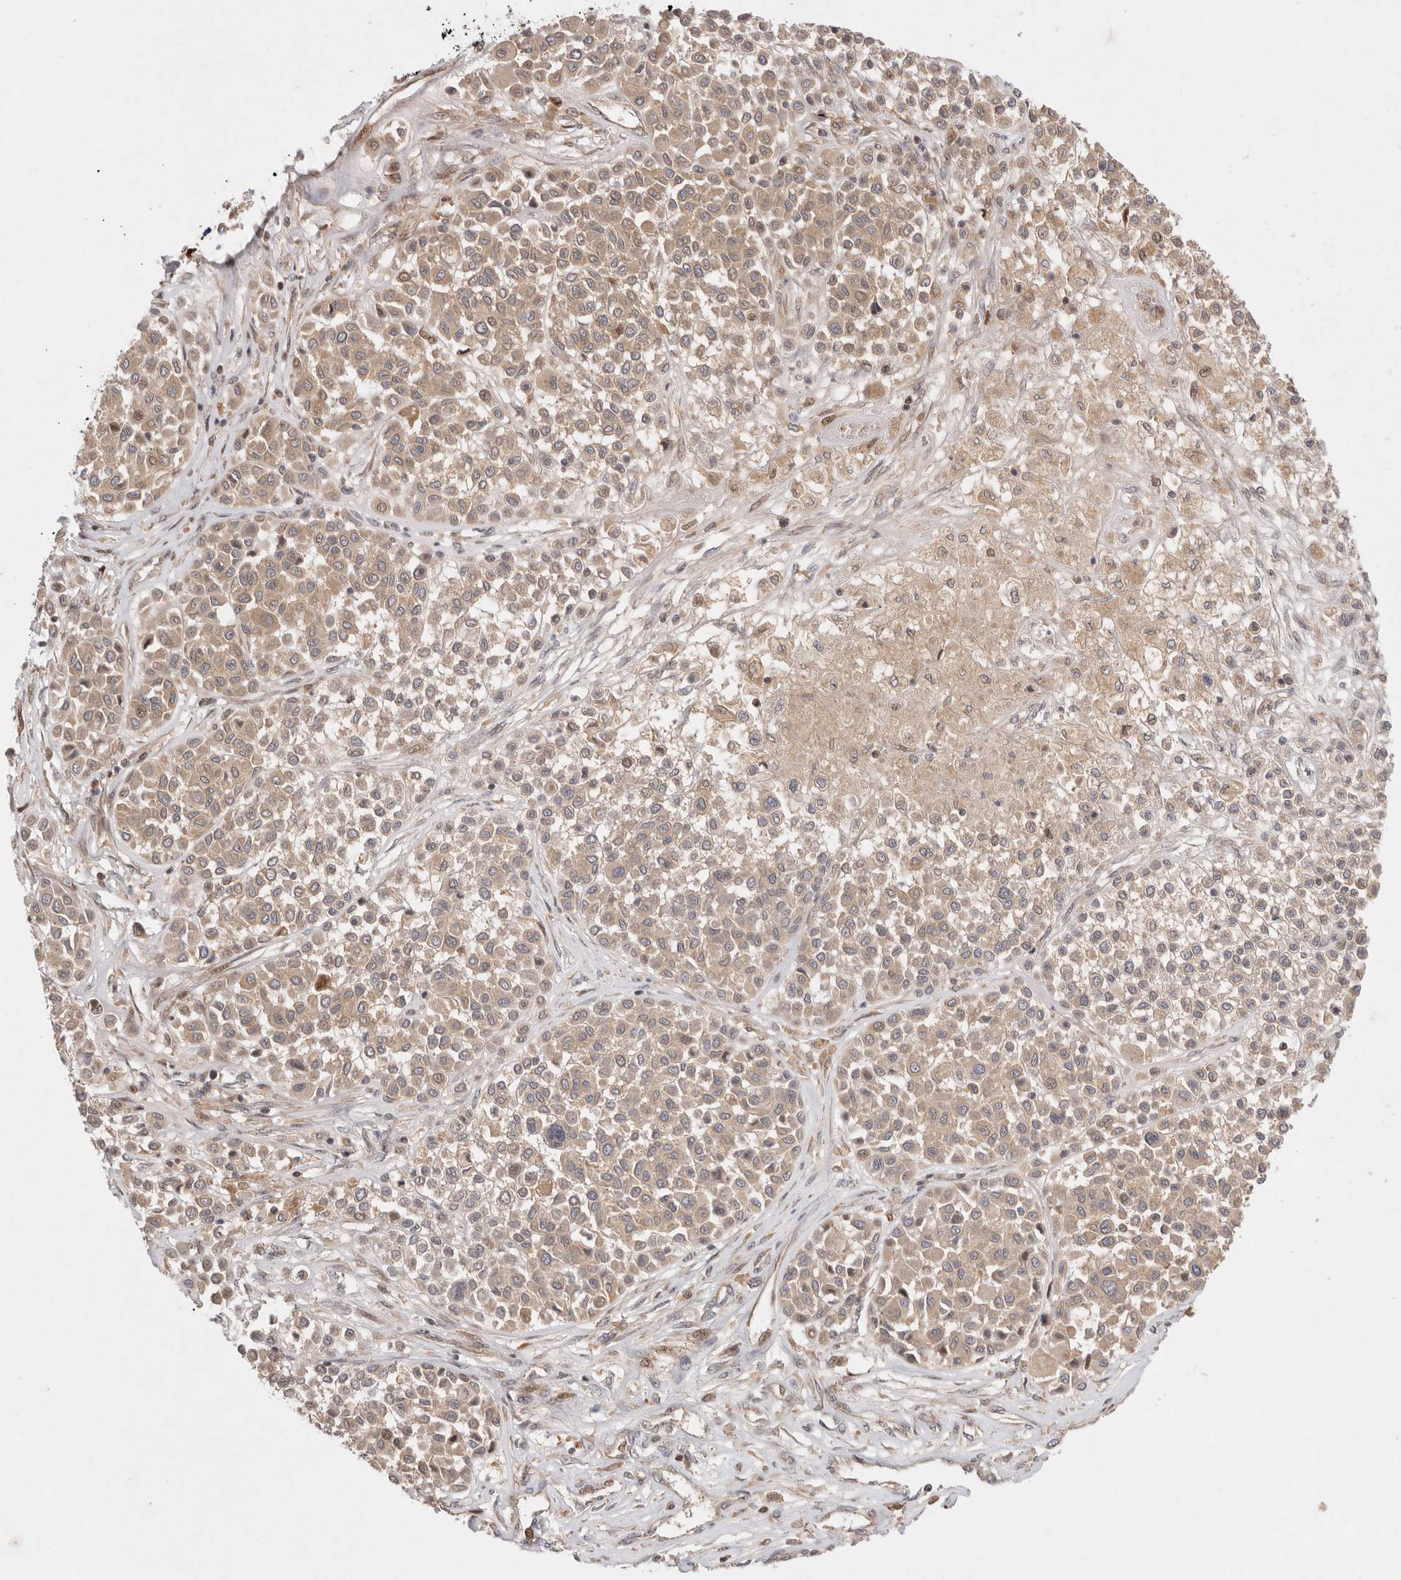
{"staining": {"intensity": "weak", "quantity": ">75%", "location": "cytoplasmic/membranous"}, "tissue": "melanoma", "cell_type": "Tumor cells", "image_type": "cancer", "snomed": [{"axis": "morphology", "description": "Malignant melanoma, Metastatic site"}, {"axis": "topography", "description": "Soft tissue"}], "caption": "DAB (3,3'-diaminobenzidine) immunohistochemical staining of malignant melanoma (metastatic site) demonstrates weak cytoplasmic/membranous protein expression in approximately >75% of tumor cells.", "gene": "HTT", "patient": {"sex": "male", "age": 41}}